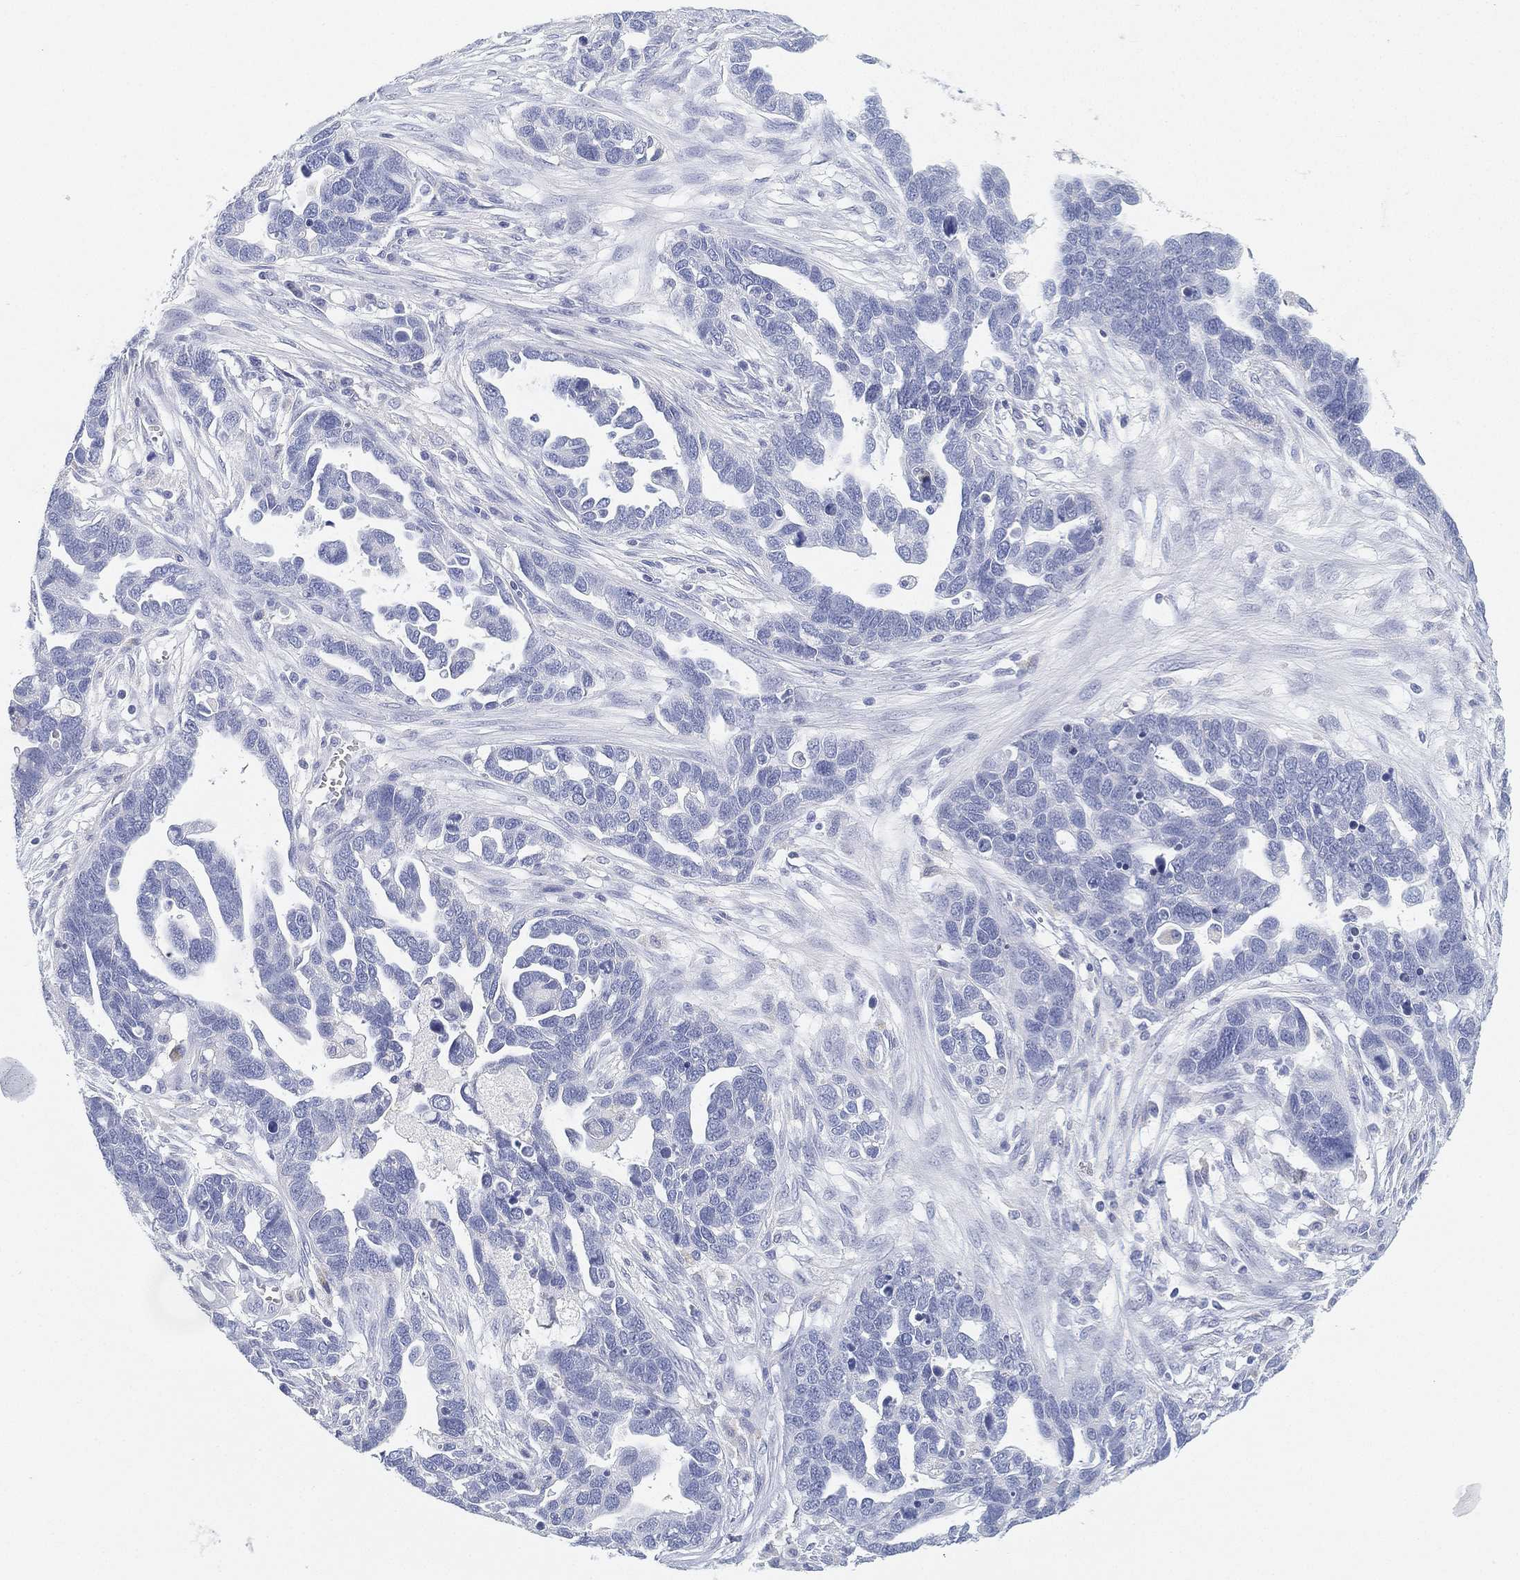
{"staining": {"intensity": "negative", "quantity": "none", "location": "none"}, "tissue": "ovarian cancer", "cell_type": "Tumor cells", "image_type": "cancer", "snomed": [{"axis": "morphology", "description": "Cystadenocarcinoma, serous, NOS"}, {"axis": "topography", "description": "Ovary"}], "caption": "This is an IHC photomicrograph of ovarian cancer (serous cystadenocarcinoma). There is no expression in tumor cells.", "gene": "GPR61", "patient": {"sex": "female", "age": 54}}